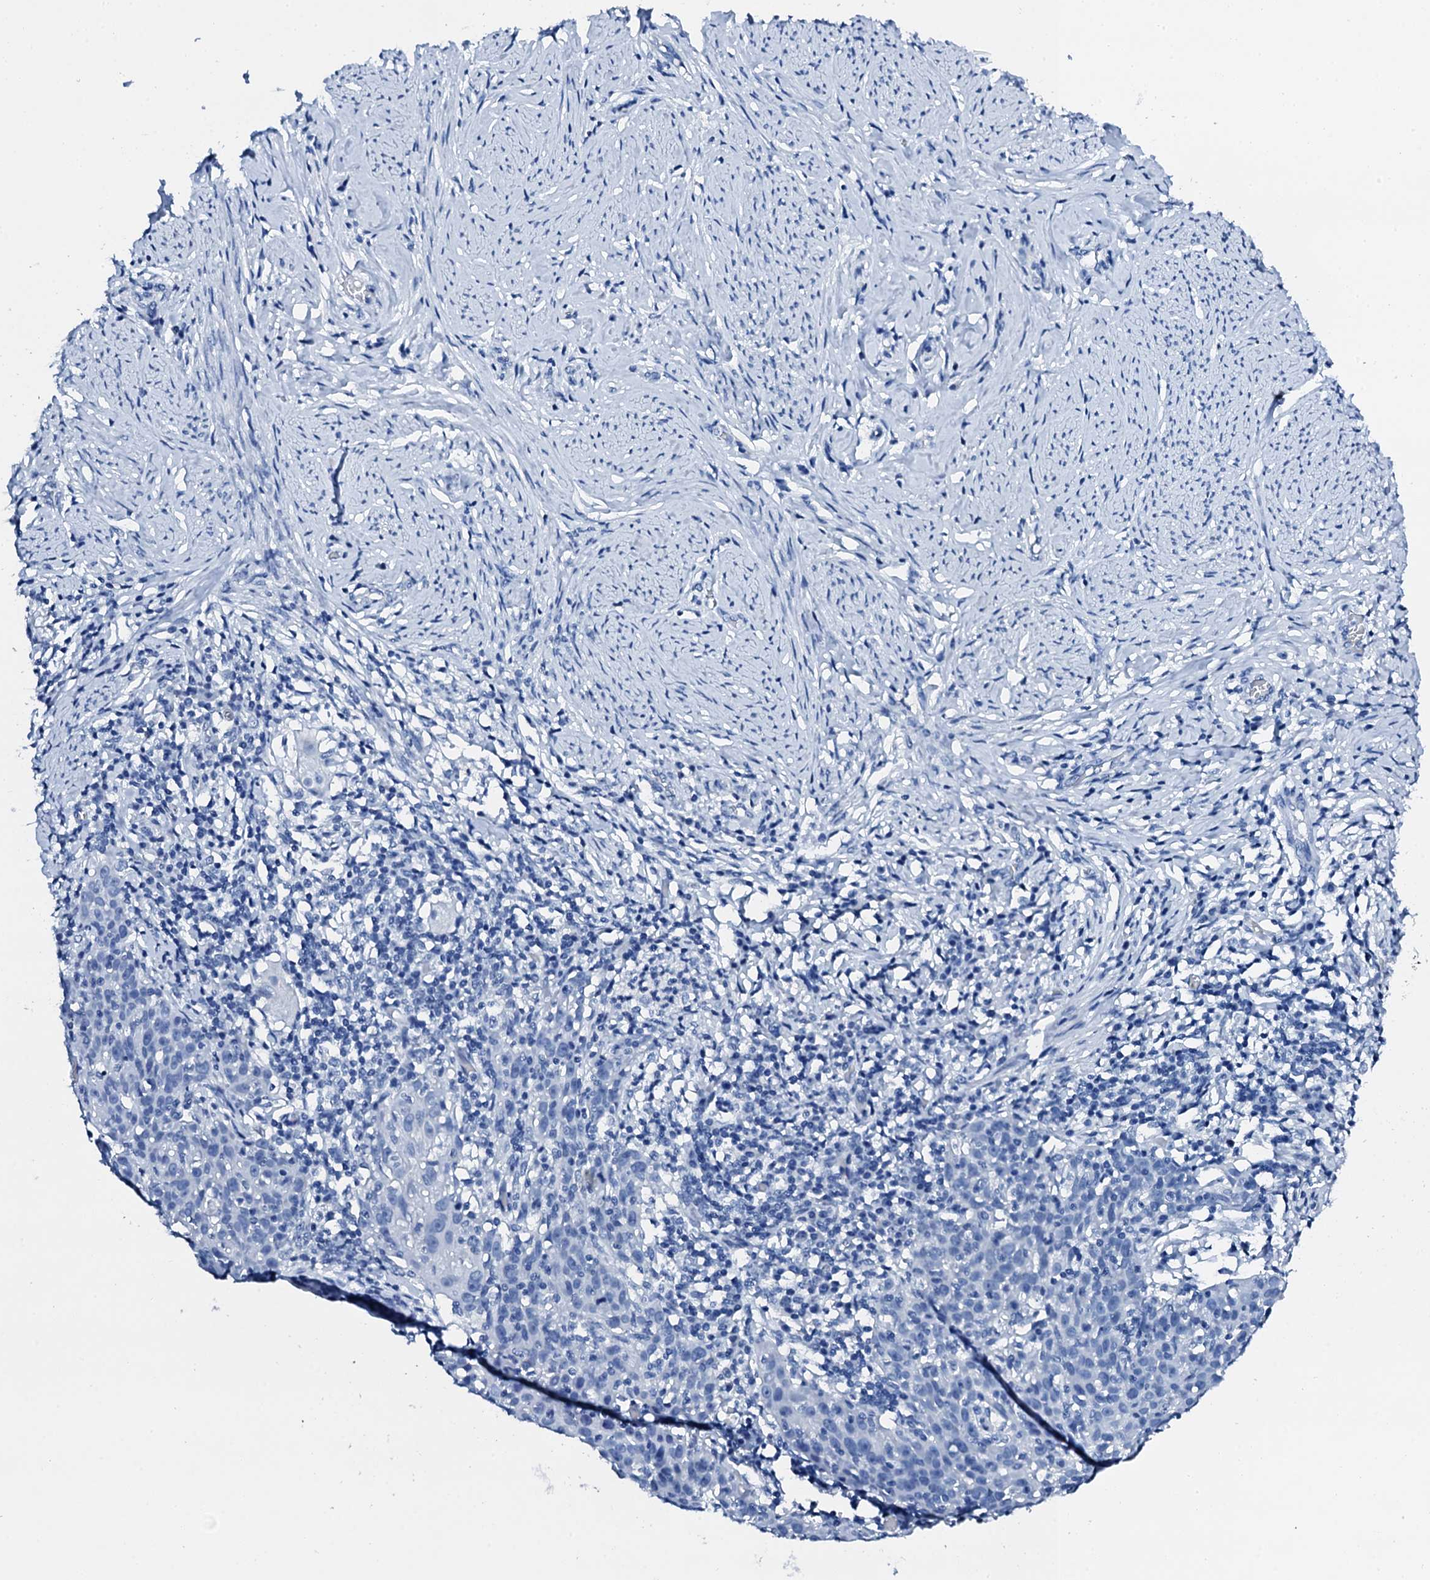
{"staining": {"intensity": "negative", "quantity": "none", "location": "none"}, "tissue": "cervical cancer", "cell_type": "Tumor cells", "image_type": "cancer", "snomed": [{"axis": "morphology", "description": "Squamous cell carcinoma, NOS"}, {"axis": "topography", "description": "Cervix"}], "caption": "Micrograph shows no significant protein staining in tumor cells of cervical squamous cell carcinoma. Nuclei are stained in blue.", "gene": "PTH", "patient": {"sex": "female", "age": 50}}